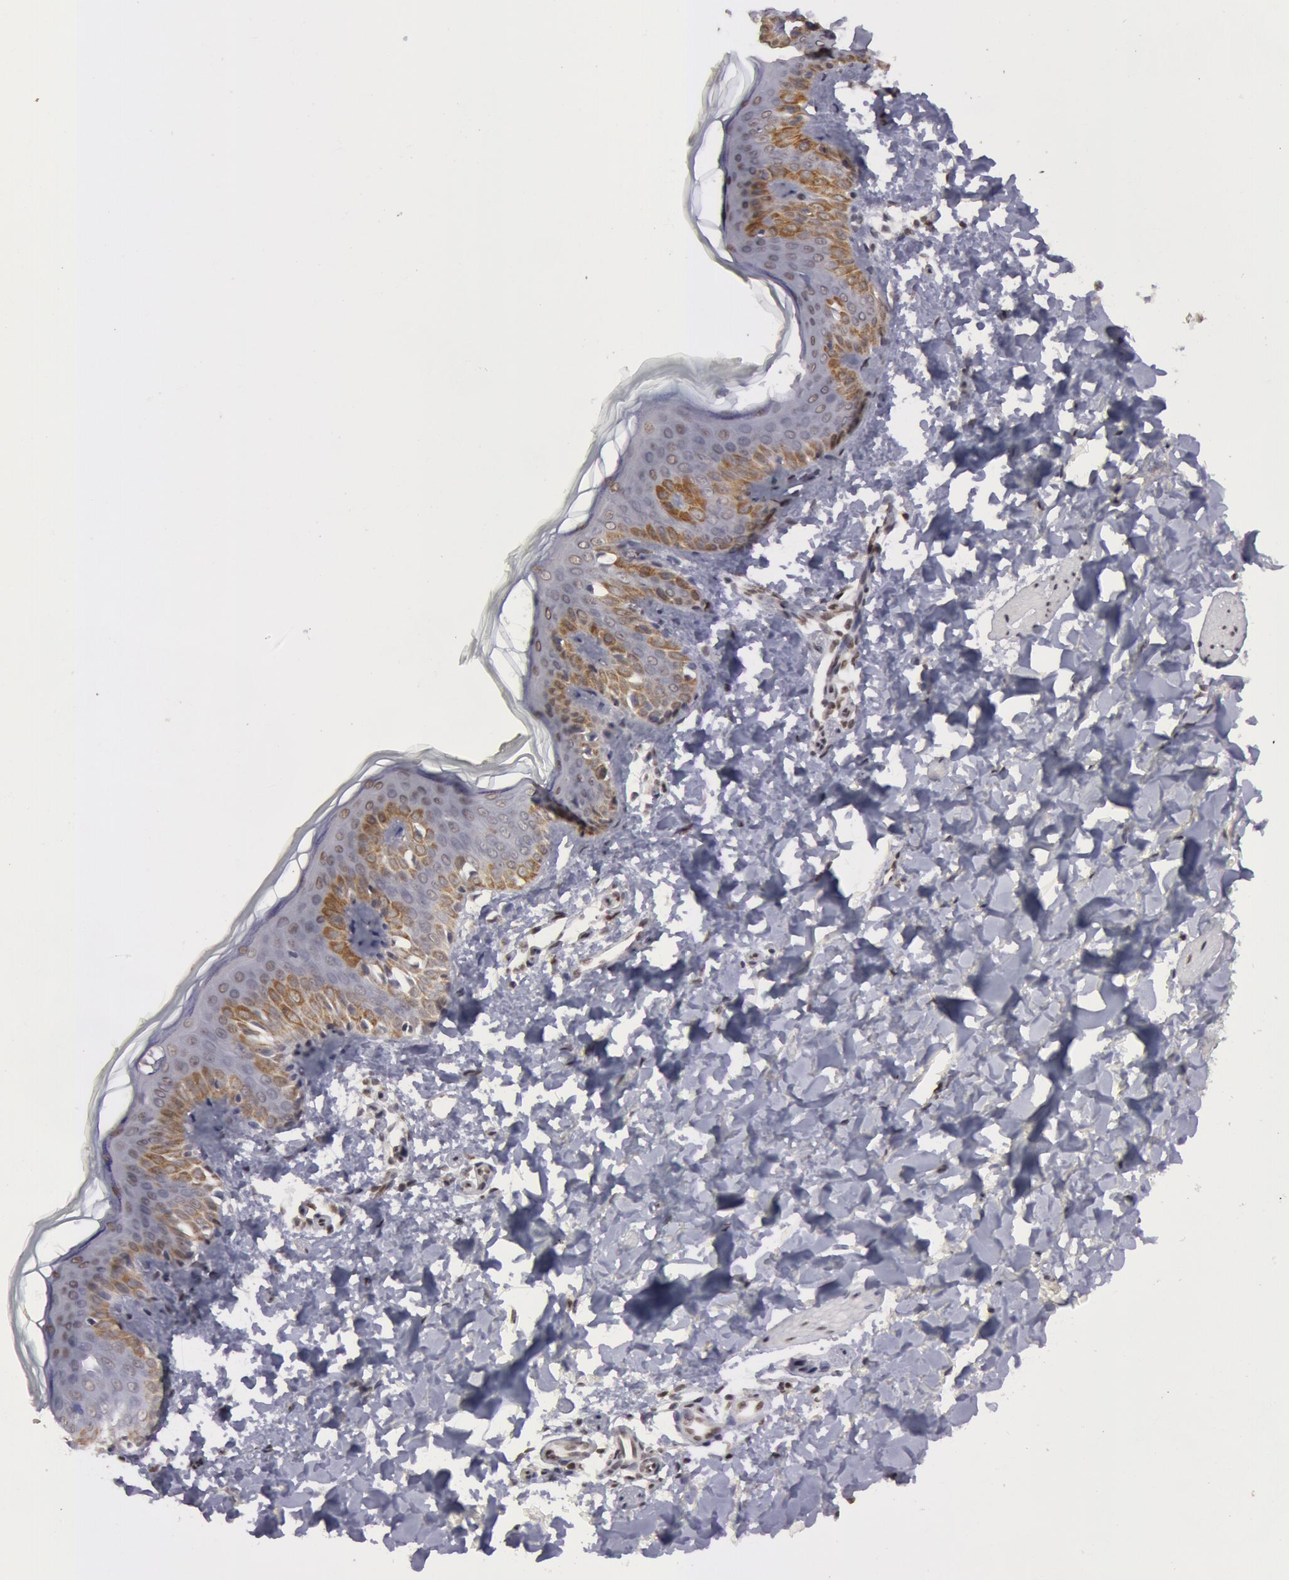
{"staining": {"intensity": "negative", "quantity": "none", "location": "none"}, "tissue": "skin", "cell_type": "Fibroblasts", "image_type": "normal", "snomed": [{"axis": "morphology", "description": "Normal tissue, NOS"}, {"axis": "topography", "description": "Skin"}], "caption": "There is no significant staining in fibroblasts of skin. (Stains: DAB (3,3'-diaminobenzidine) IHC with hematoxylin counter stain, Microscopy: brightfield microscopy at high magnification).", "gene": "VRTN", "patient": {"sex": "female", "age": 4}}